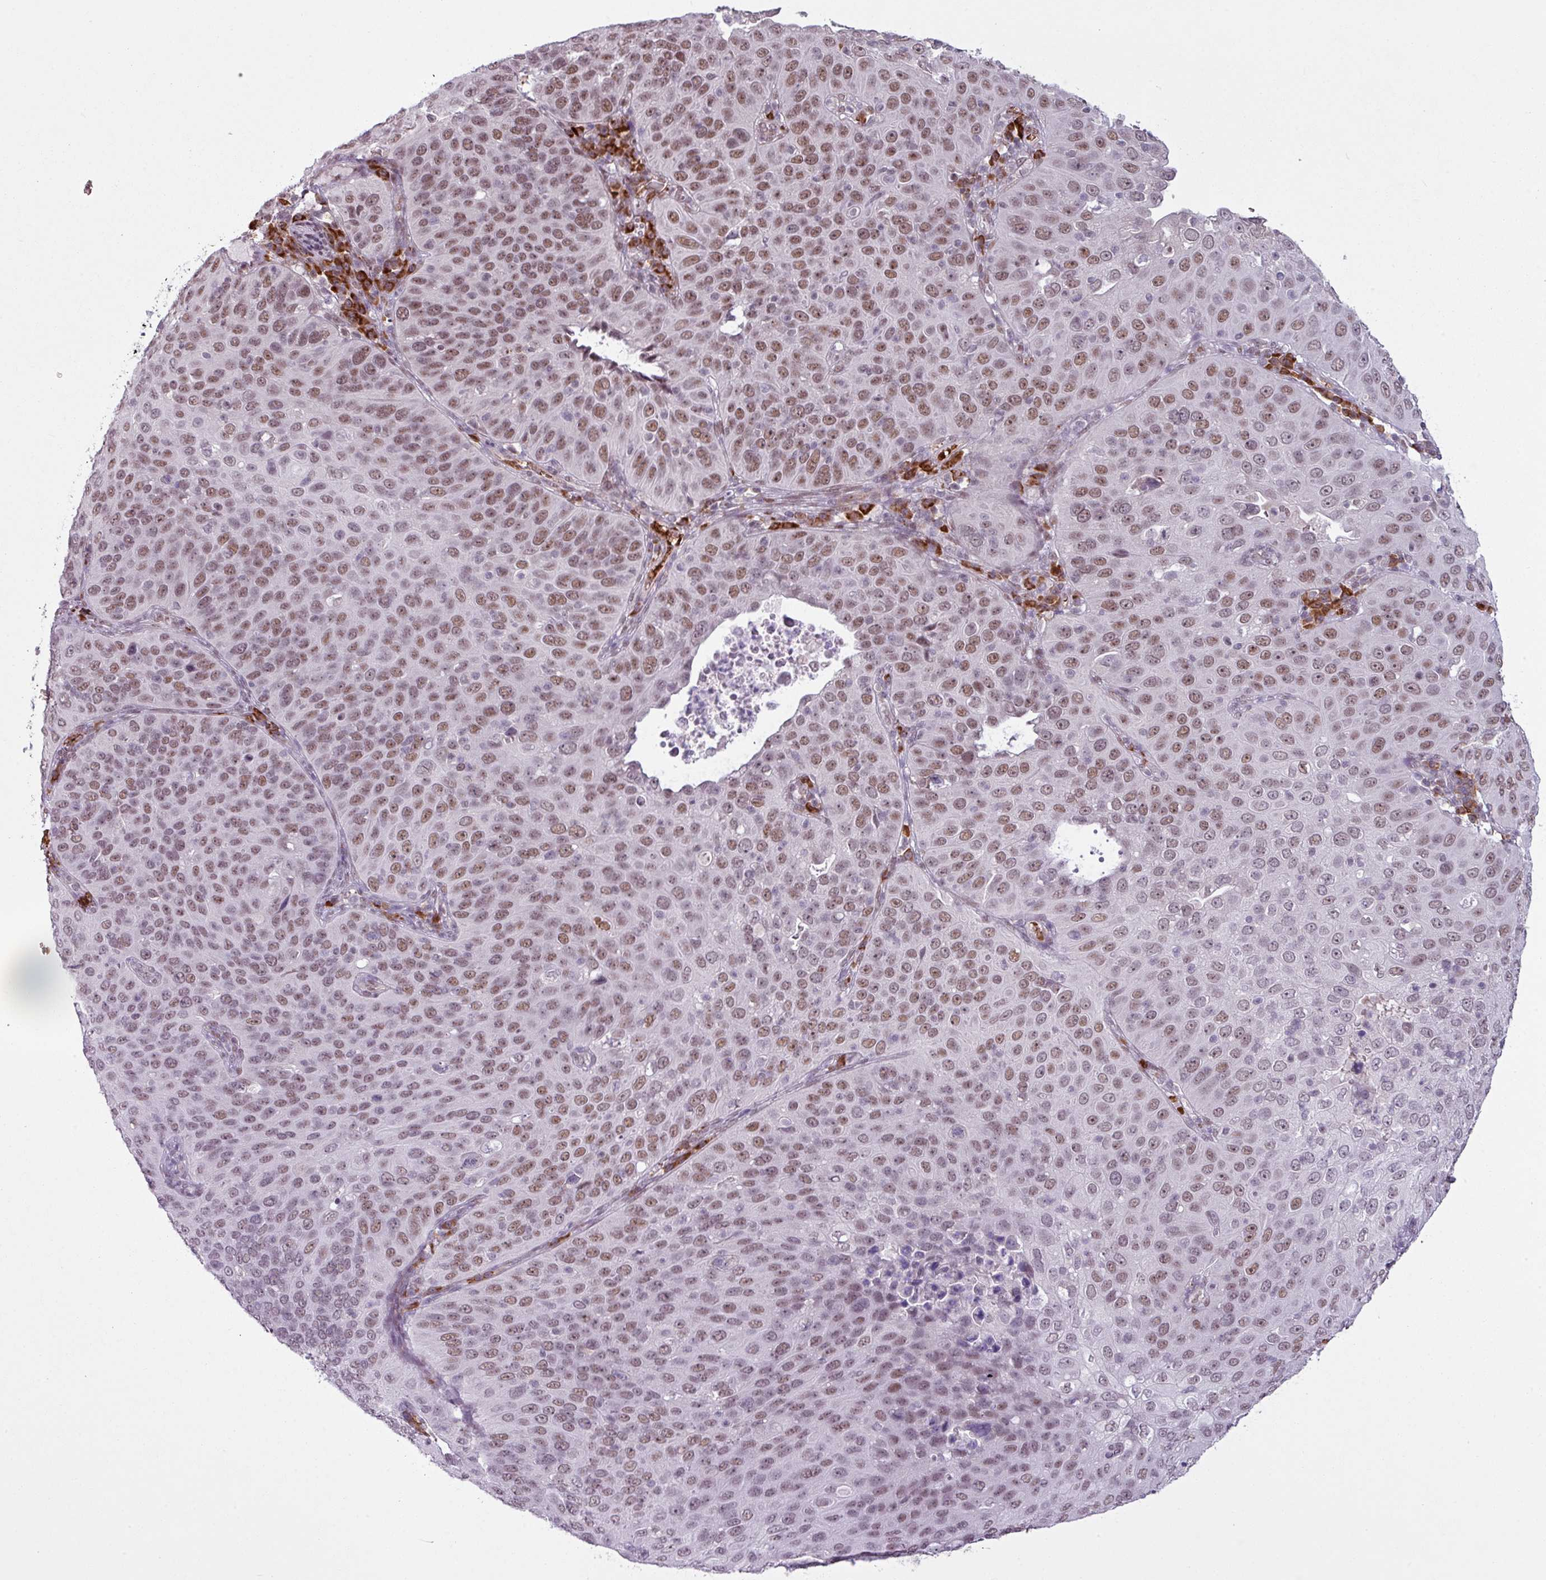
{"staining": {"intensity": "moderate", "quantity": ">75%", "location": "nuclear"}, "tissue": "cervical cancer", "cell_type": "Tumor cells", "image_type": "cancer", "snomed": [{"axis": "morphology", "description": "Squamous cell carcinoma, NOS"}, {"axis": "topography", "description": "Cervix"}], "caption": "IHC photomicrograph of human cervical cancer stained for a protein (brown), which shows medium levels of moderate nuclear staining in approximately >75% of tumor cells.", "gene": "PRDM5", "patient": {"sex": "female", "age": 36}}